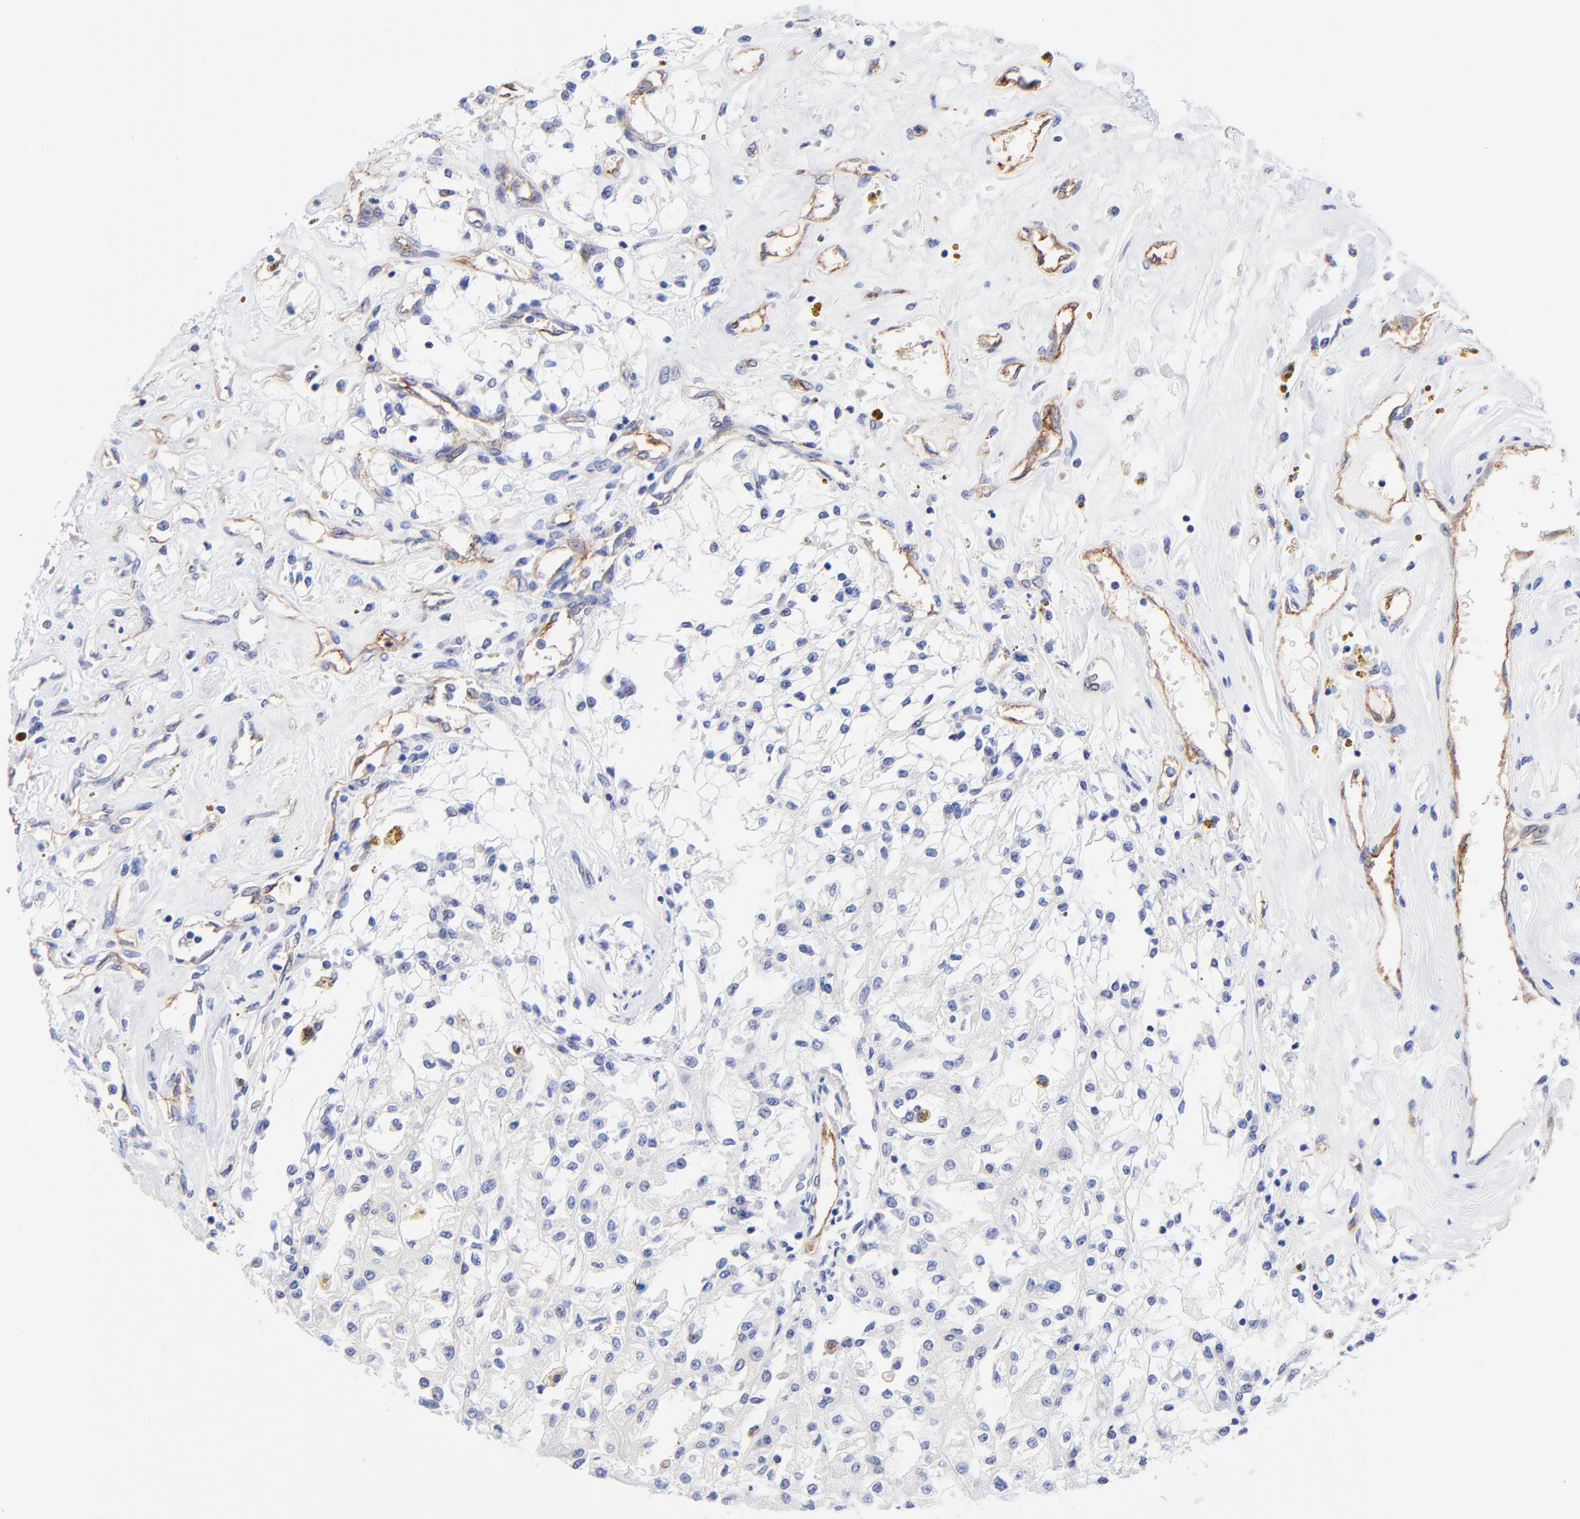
{"staining": {"intensity": "negative", "quantity": "none", "location": "none"}, "tissue": "renal cancer", "cell_type": "Tumor cells", "image_type": "cancer", "snomed": [{"axis": "morphology", "description": "Adenocarcinoma, NOS"}, {"axis": "topography", "description": "Kidney"}], "caption": "This image is of renal cancer stained with immunohistochemistry to label a protein in brown with the nuclei are counter-stained blue. There is no staining in tumor cells.", "gene": "SLC44A2", "patient": {"sex": "male", "age": 78}}